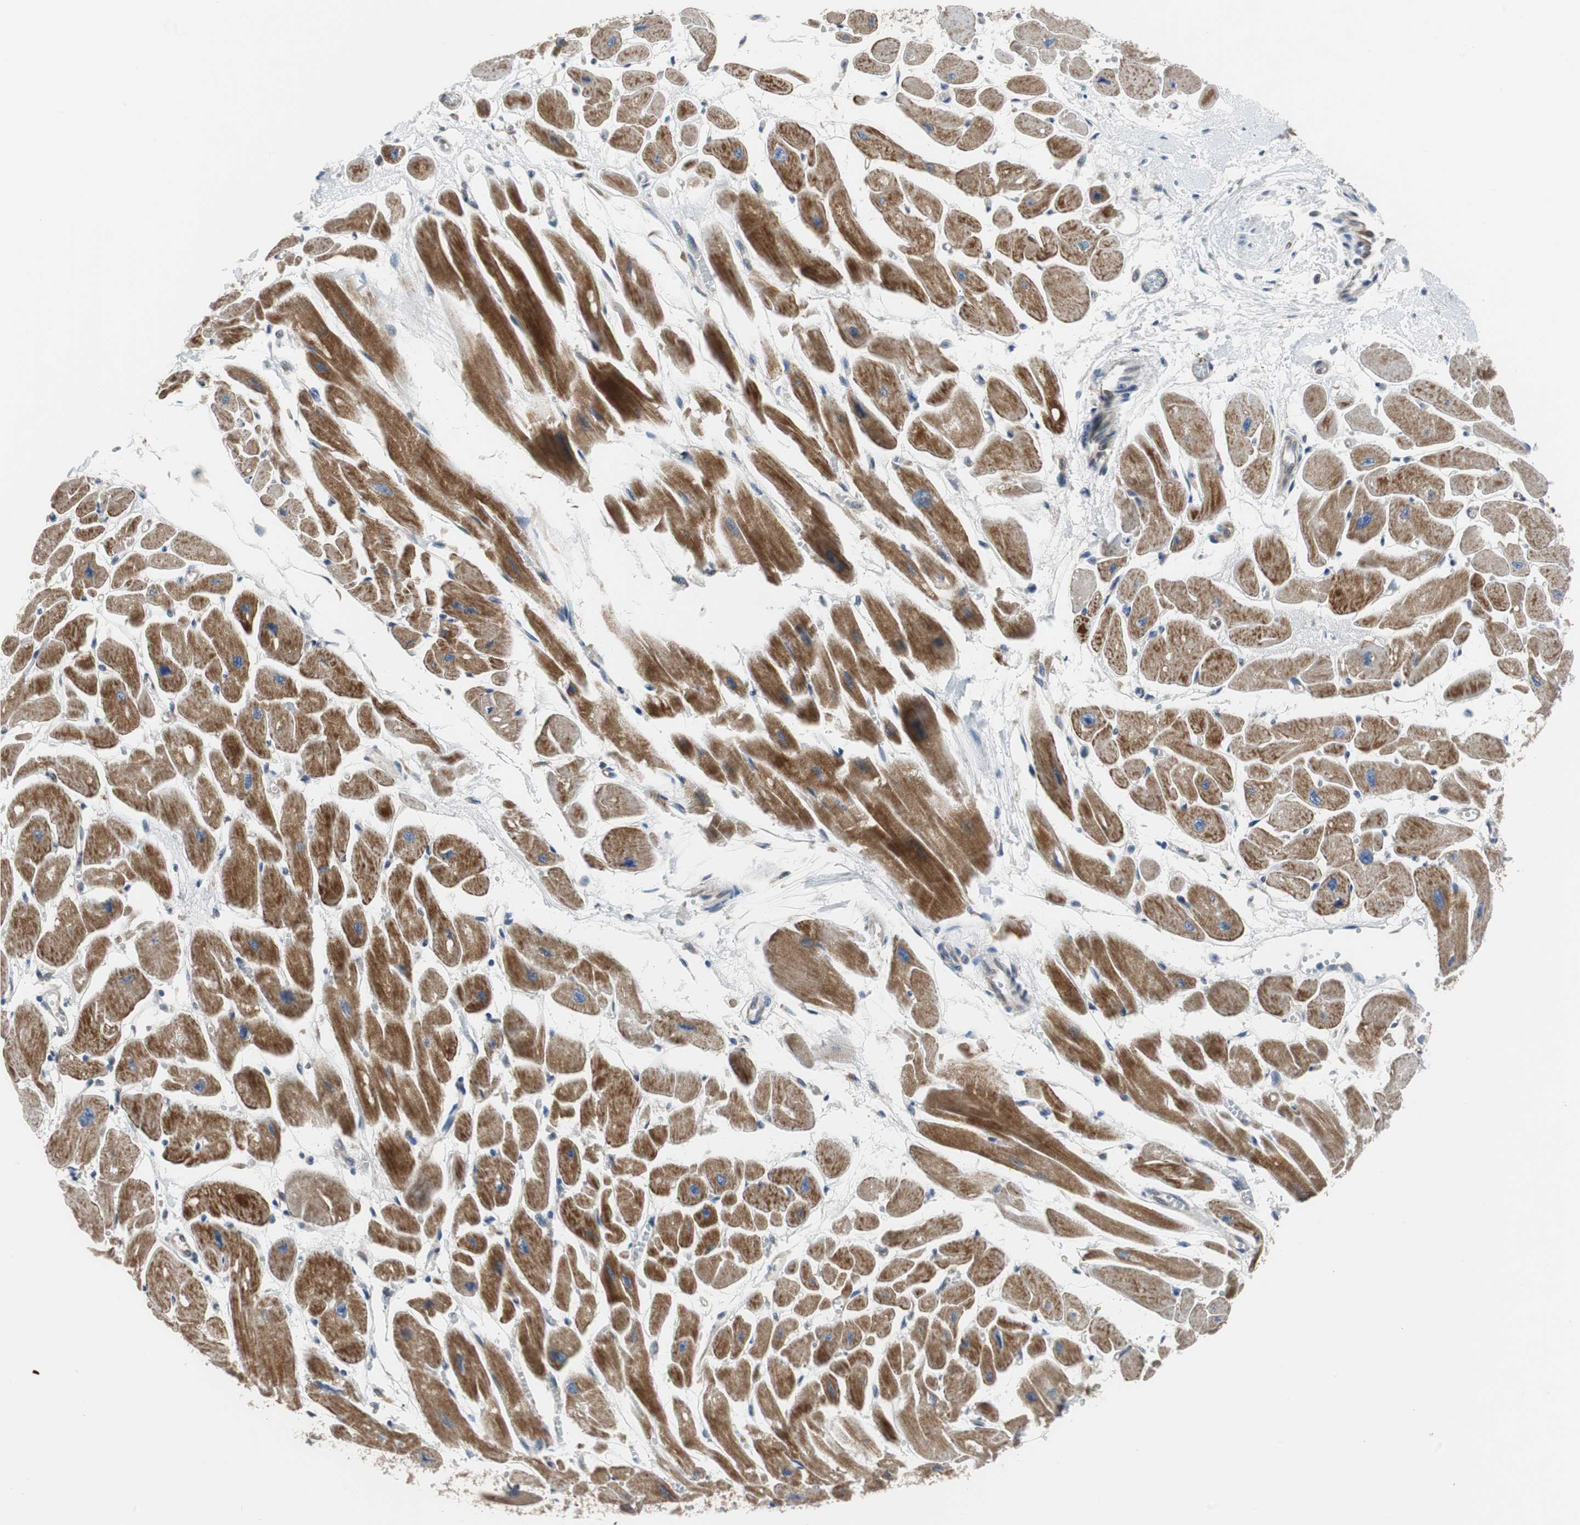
{"staining": {"intensity": "moderate", "quantity": "25%-75%", "location": "cytoplasmic/membranous"}, "tissue": "heart muscle", "cell_type": "Cardiomyocytes", "image_type": "normal", "snomed": [{"axis": "morphology", "description": "Normal tissue, NOS"}, {"axis": "topography", "description": "Heart"}], "caption": "Protein analysis of unremarkable heart muscle demonstrates moderate cytoplasmic/membranous positivity in approximately 25%-75% of cardiomyocytes.", "gene": "KIF3B", "patient": {"sex": "female", "age": 54}}